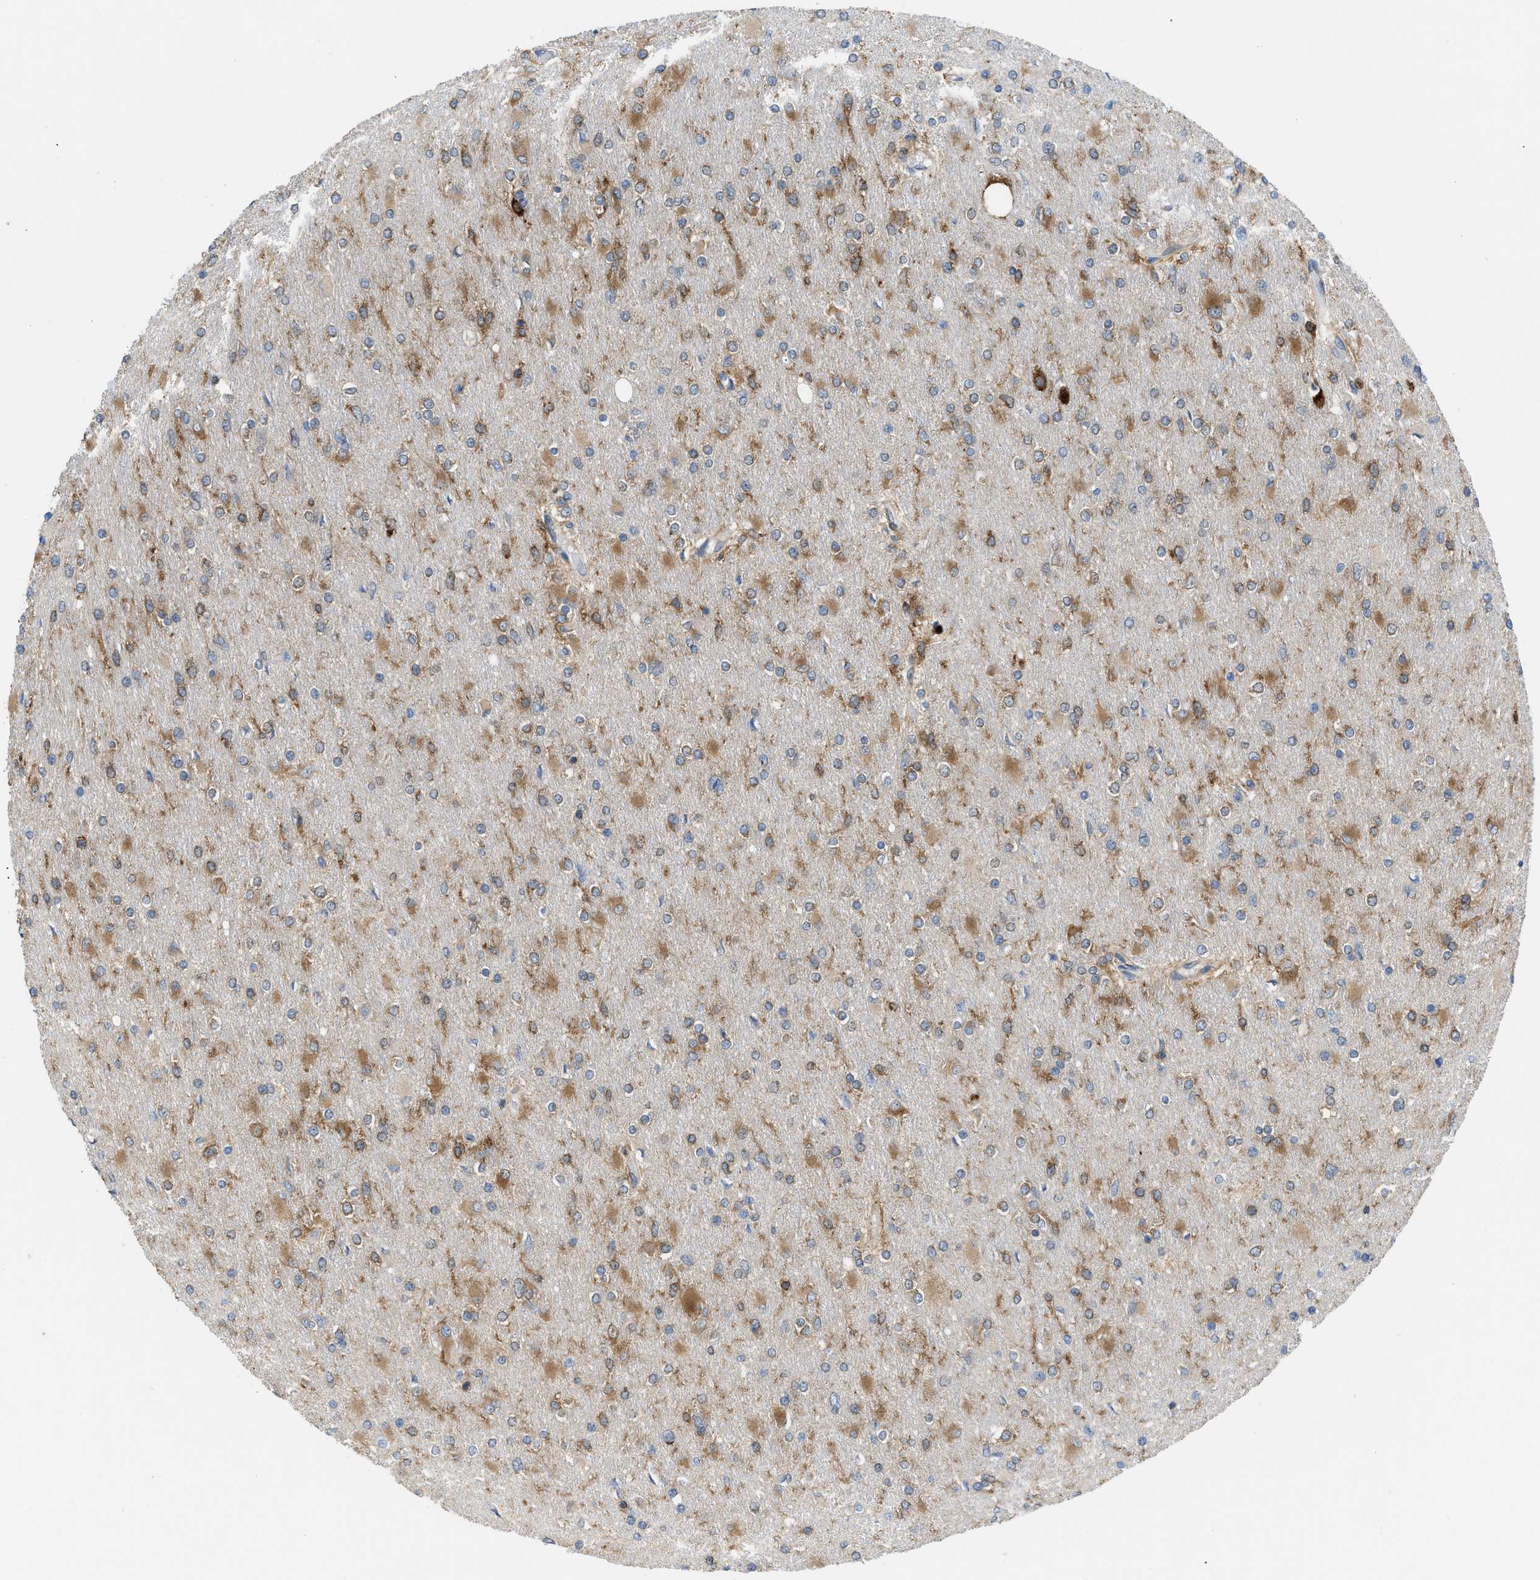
{"staining": {"intensity": "moderate", "quantity": ">75%", "location": "cytoplasmic/membranous"}, "tissue": "glioma", "cell_type": "Tumor cells", "image_type": "cancer", "snomed": [{"axis": "morphology", "description": "Glioma, malignant, High grade"}, {"axis": "topography", "description": "Cerebral cortex"}], "caption": "A brown stain highlights moderate cytoplasmic/membranous staining of a protein in high-grade glioma (malignant) tumor cells. (brown staining indicates protein expression, while blue staining denotes nuclei).", "gene": "GPAT4", "patient": {"sex": "female", "age": 36}}